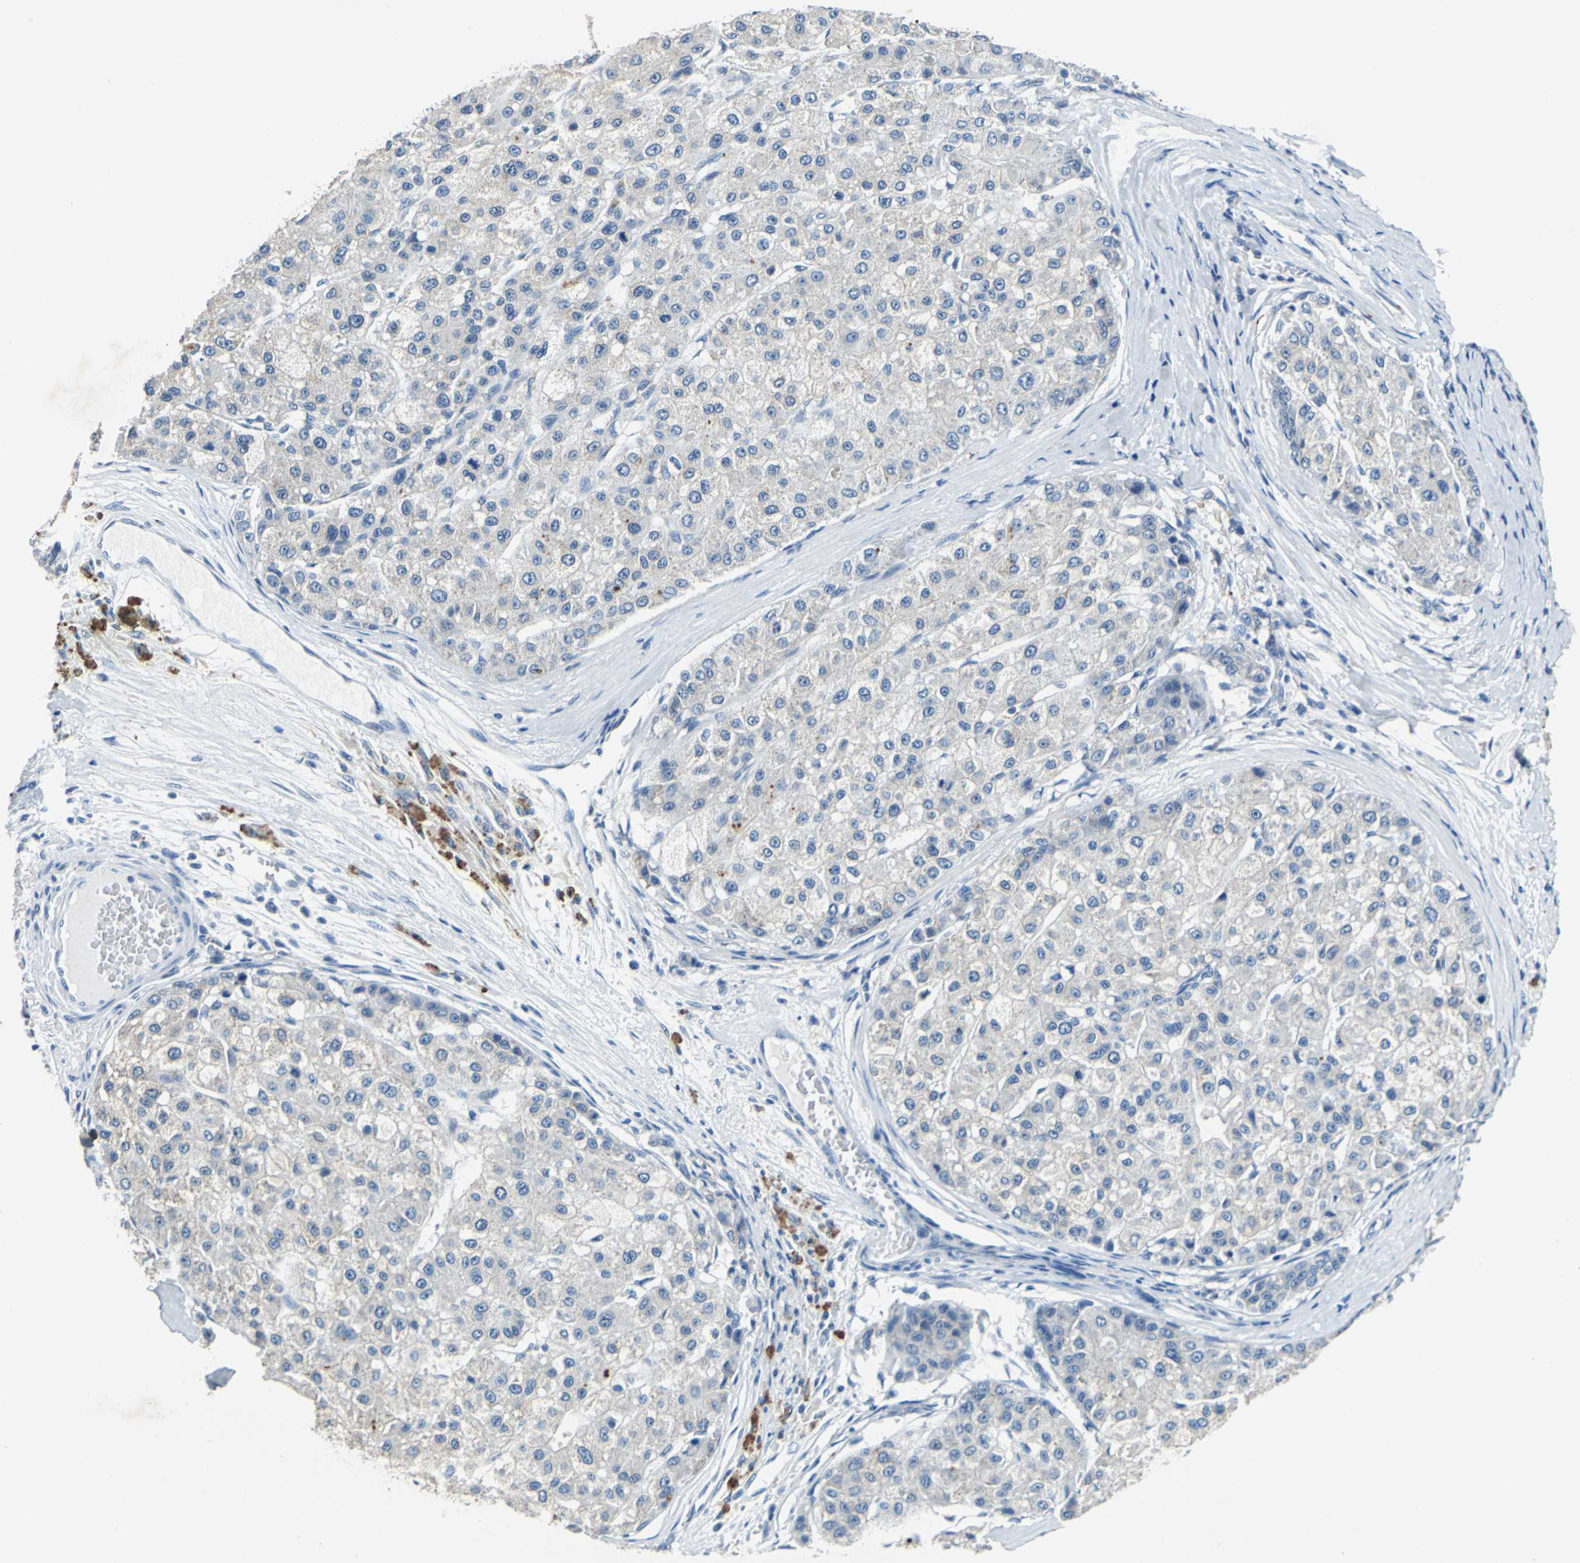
{"staining": {"intensity": "negative", "quantity": "none", "location": "none"}, "tissue": "liver cancer", "cell_type": "Tumor cells", "image_type": "cancer", "snomed": [{"axis": "morphology", "description": "Carcinoma, Hepatocellular, NOS"}, {"axis": "topography", "description": "Liver"}], "caption": "High power microscopy histopathology image of an IHC histopathology image of liver cancer, revealing no significant staining in tumor cells.", "gene": "TEX264", "patient": {"sex": "male", "age": 80}}